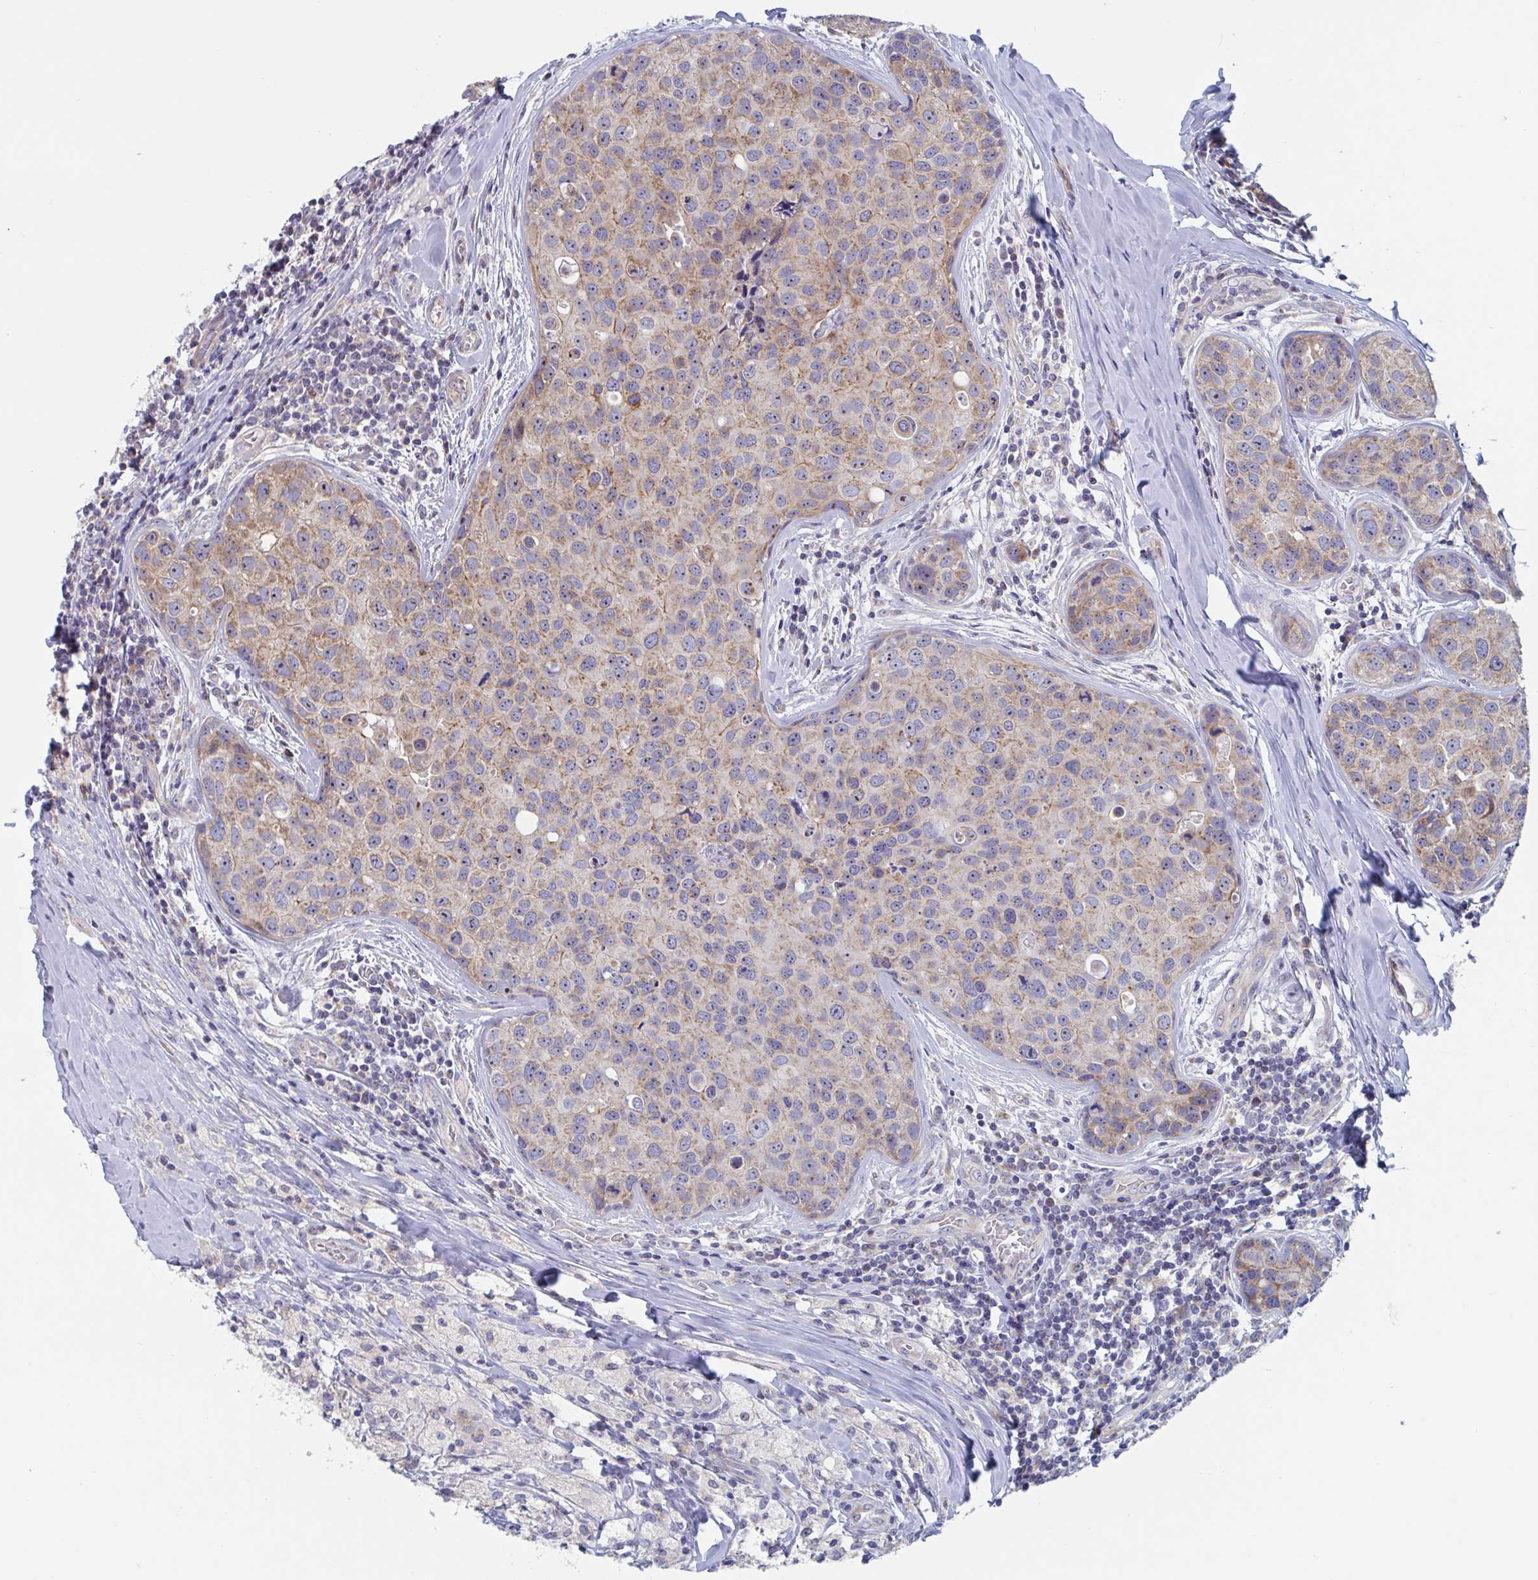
{"staining": {"intensity": "moderate", "quantity": ">75%", "location": "cytoplasmic/membranous,nuclear"}, "tissue": "breast cancer", "cell_type": "Tumor cells", "image_type": "cancer", "snomed": [{"axis": "morphology", "description": "Duct carcinoma"}, {"axis": "topography", "description": "Breast"}], "caption": "Immunohistochemical staining of human breast invasive ductal carcinoma shows medium levels of moderate cytoplasmic/membranous and nuclear protein staining in approximately >75% of tumor cells.", "gene": "MRPL53", "patient": {"sex": "female", "age": 24}}